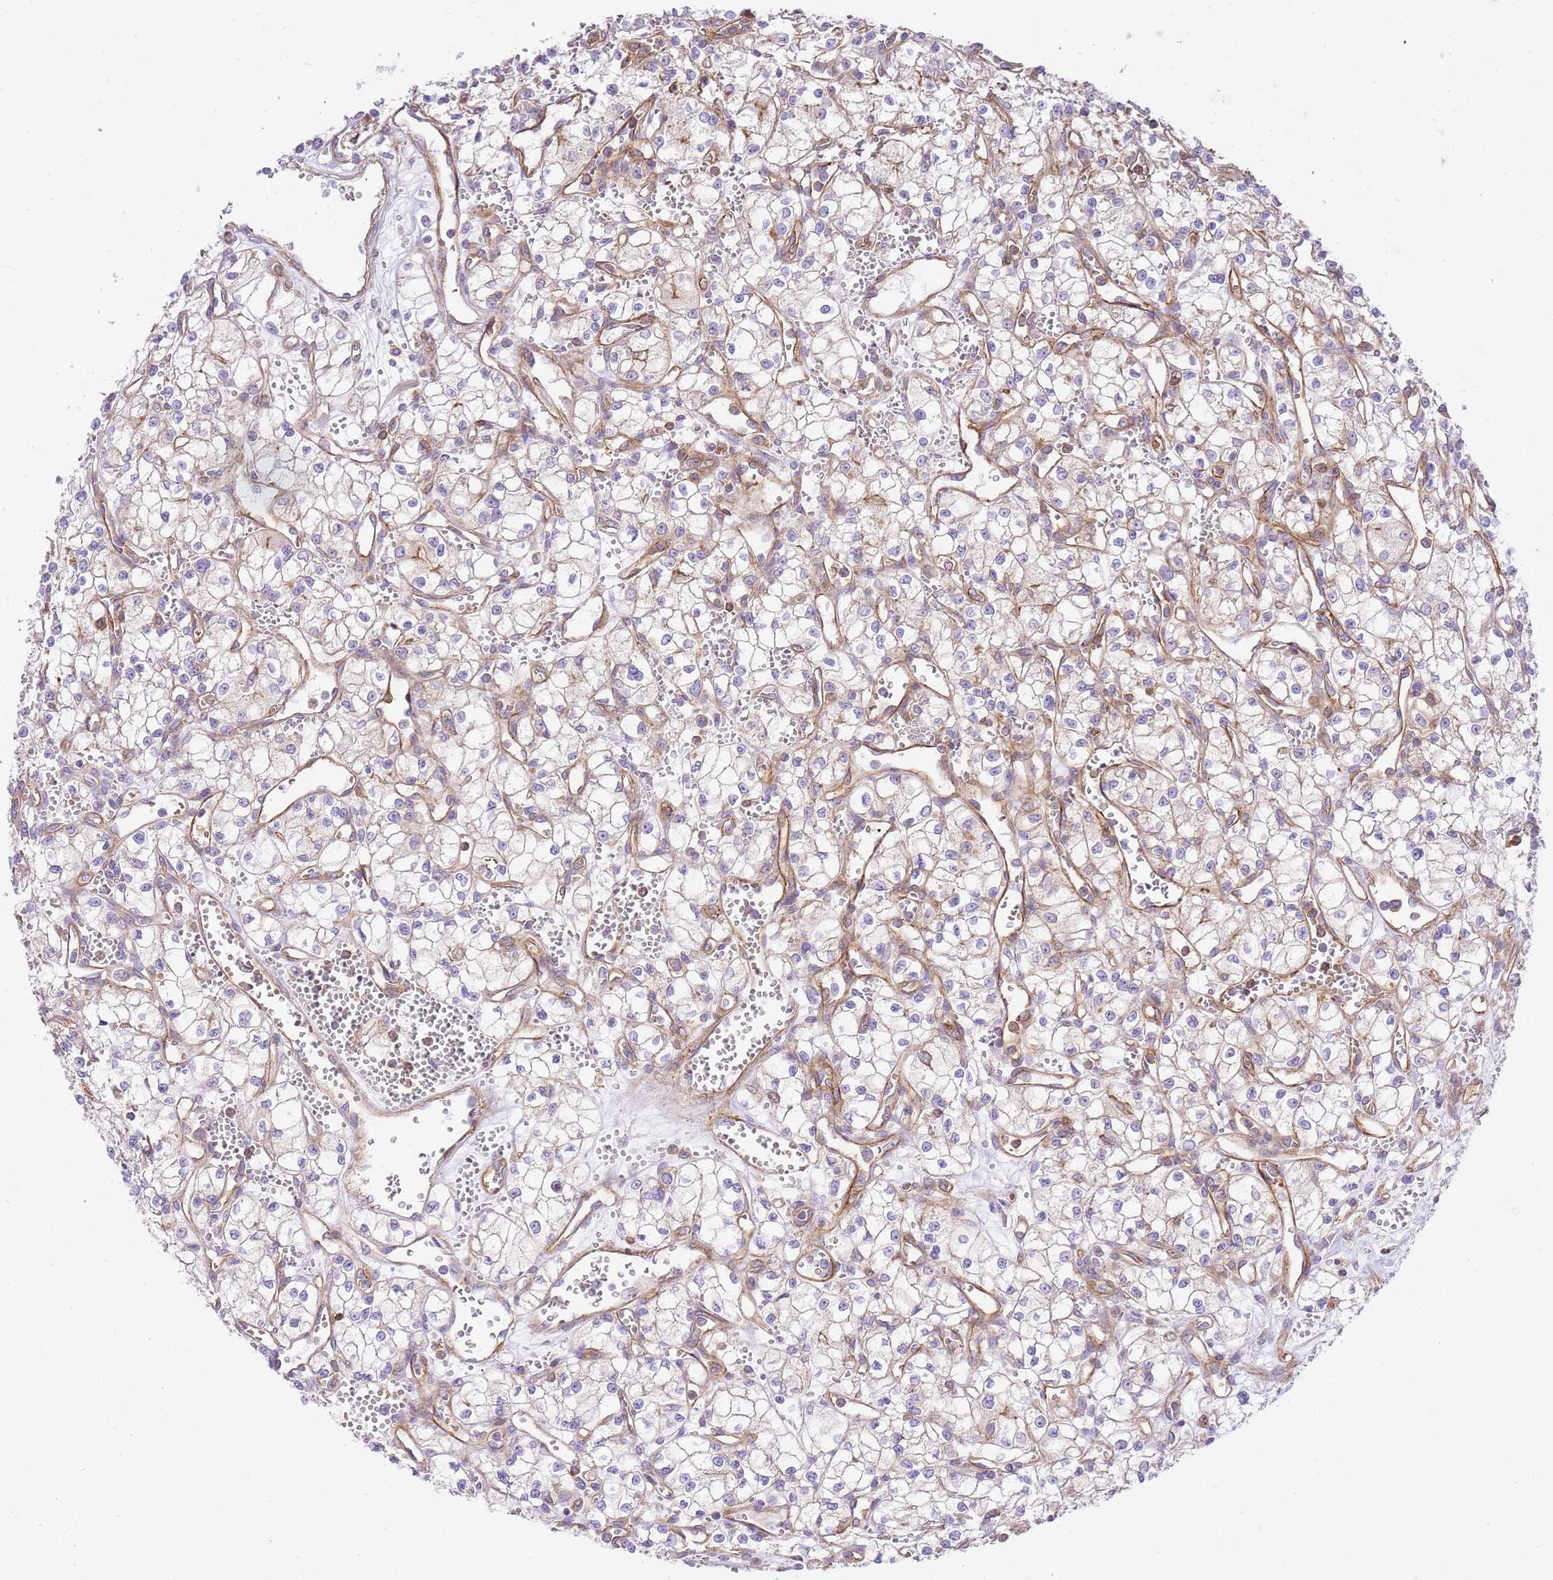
{"staining": {"intensity": "negative", "quantity": "none", "location": "none"}, "tissue": "renal cancer", "cell_type": "Tumor cells", "image_type": "cancer", "snomed": [{"axis": "morphology", "description": "Adenocarcinoma, NOS"}, {"axis": "topography", "description": "Kidney"}], "caption": "A photomicrograph of renal adenocarcinoma stained for a protein demonstrates no brown staining in tumor cells.", "gene": "EFCAB8", "patient": {"sex": "male", "age": 59}}